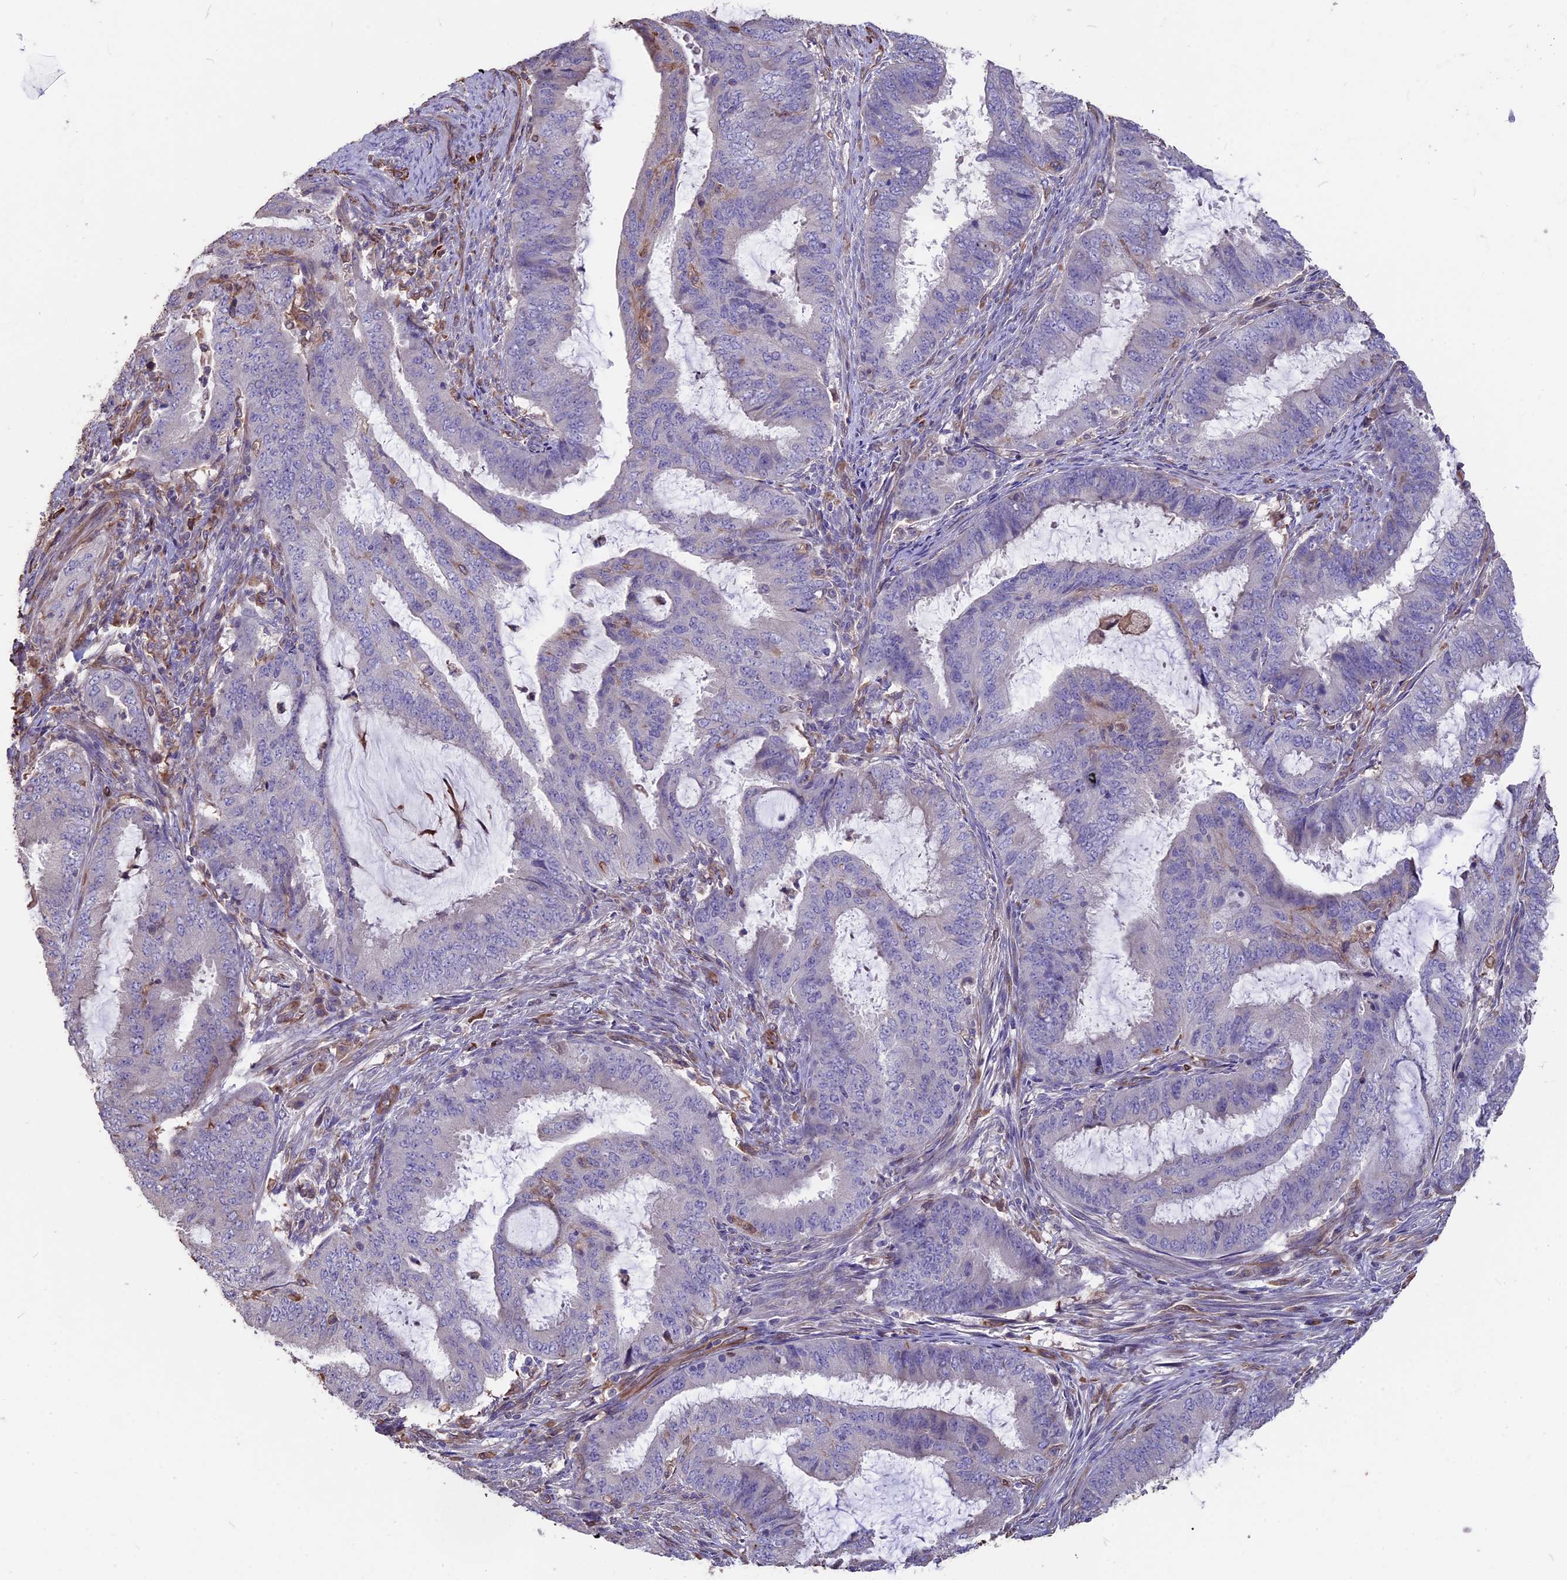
{"staining": {"intensity": "negative", "quantity": "none", "location": "none"}, "tissue": "endometrial cancer", "cell_type": "Tumor cells", "image_type": "cancer", "snomed": [{"axis": "morphology", "description": "Adenocarcinoma, NOS"}, {"axis": "topography", "description": "Endometrium"}], "caption": "Immunohistochemistry photomicrograph of human adenocarcinoma (endometrial) stained for a protein (brown), which reveals no staining in tumor cells.", "gene": "SEH1L", "patient": {"sex": "female", "age": 51}}